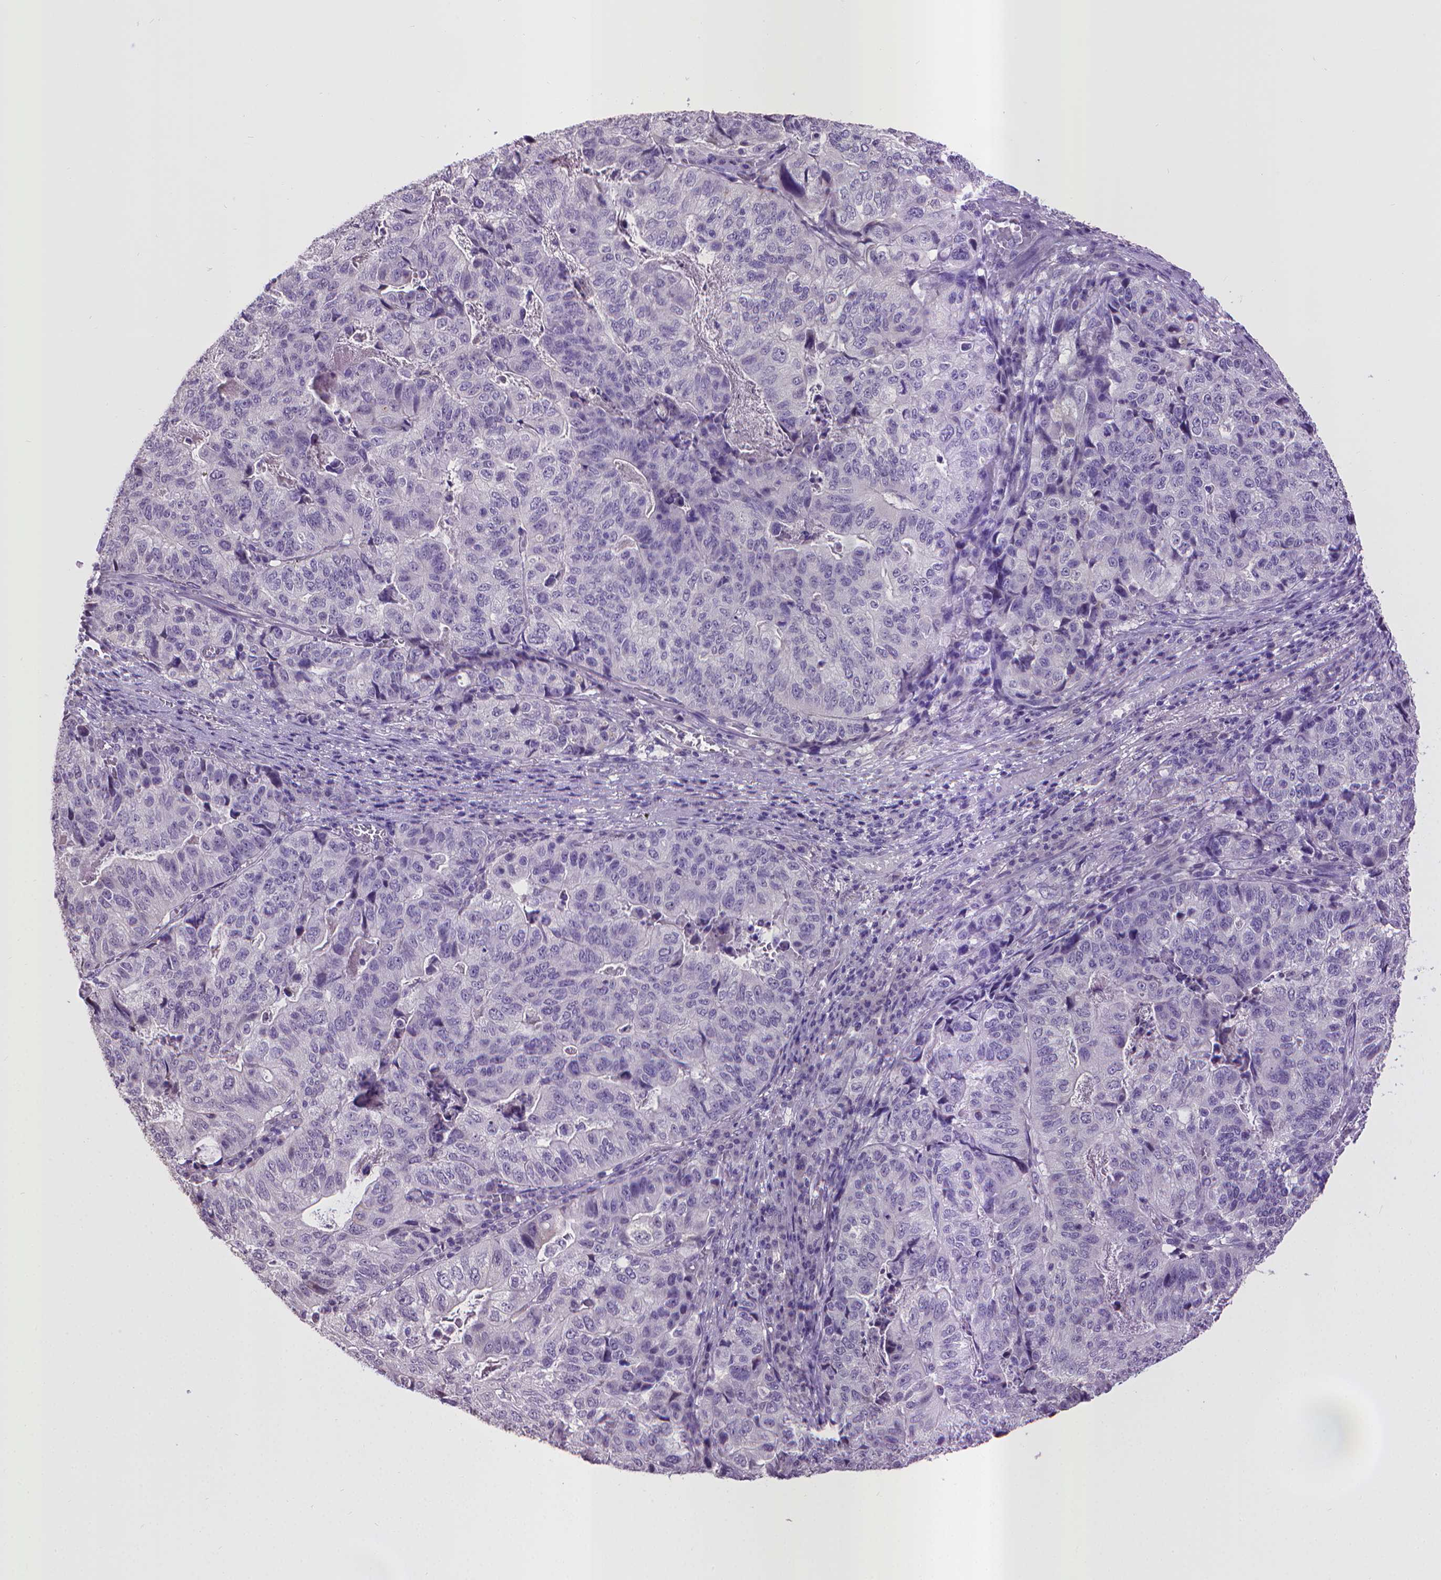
{"staining": {"intensity": "negative", "quantity": "none", "location": "none"}, "tissue": "stomach cancer", "cell_type": "Tumor cells", "image_type": "cancer", "snomed": [{"axis": "morphology", "description": "Adenocarcinoma, NOS"}, {"axis": "topography", "description": "Stomach, upper"}], "caption": "This is a histopathology image of immunohistochemistry (IHC) staining of stomach adenocarcinoma, which shows no positivity in tumor cells.", "gene": "CPM", "patient": {"sex": "female", "age": 67}}